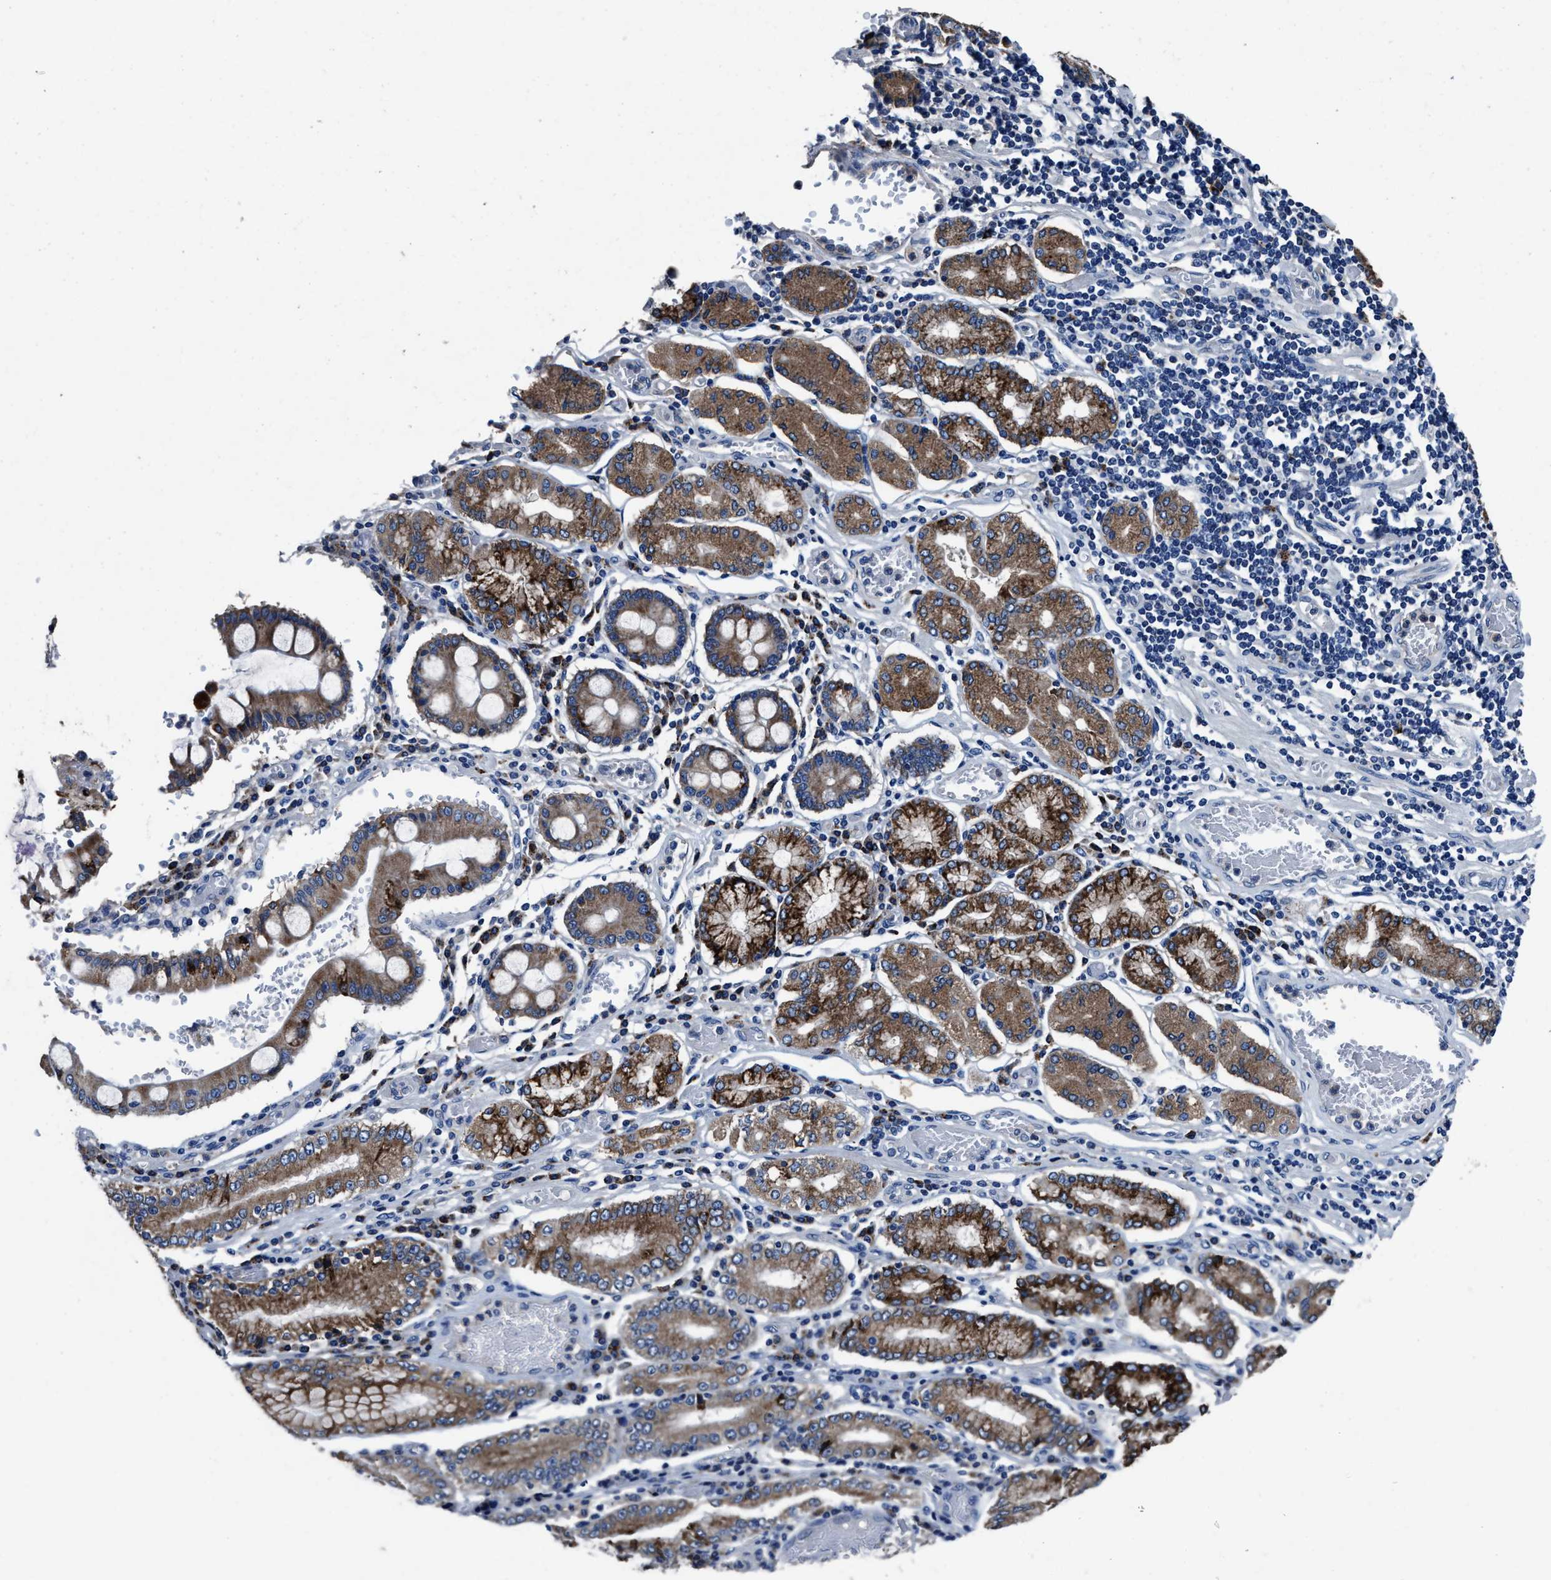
{"staining": {"intensity": "moderate", "quantity": ">75%", "location": "cytoplasmic/membranous"}, "tissue": "stomach cancer", "cell_type": "Tumor cells", "image_type": "cancer", "snomed": [{"axis": "morphology", "description": "Adenocarcinoma, NOS"}, {"axis": "topography", "description": "Stomach"}], "caption": "Immunohistochemical staining of stomach adenocarcinoma demonstrates medium levels of moderate cytoplasmic/membranous staining in approximately >75% of tumor cells.", "gene": "UBR4", "patient": {"sex": "female", "age": 73}}